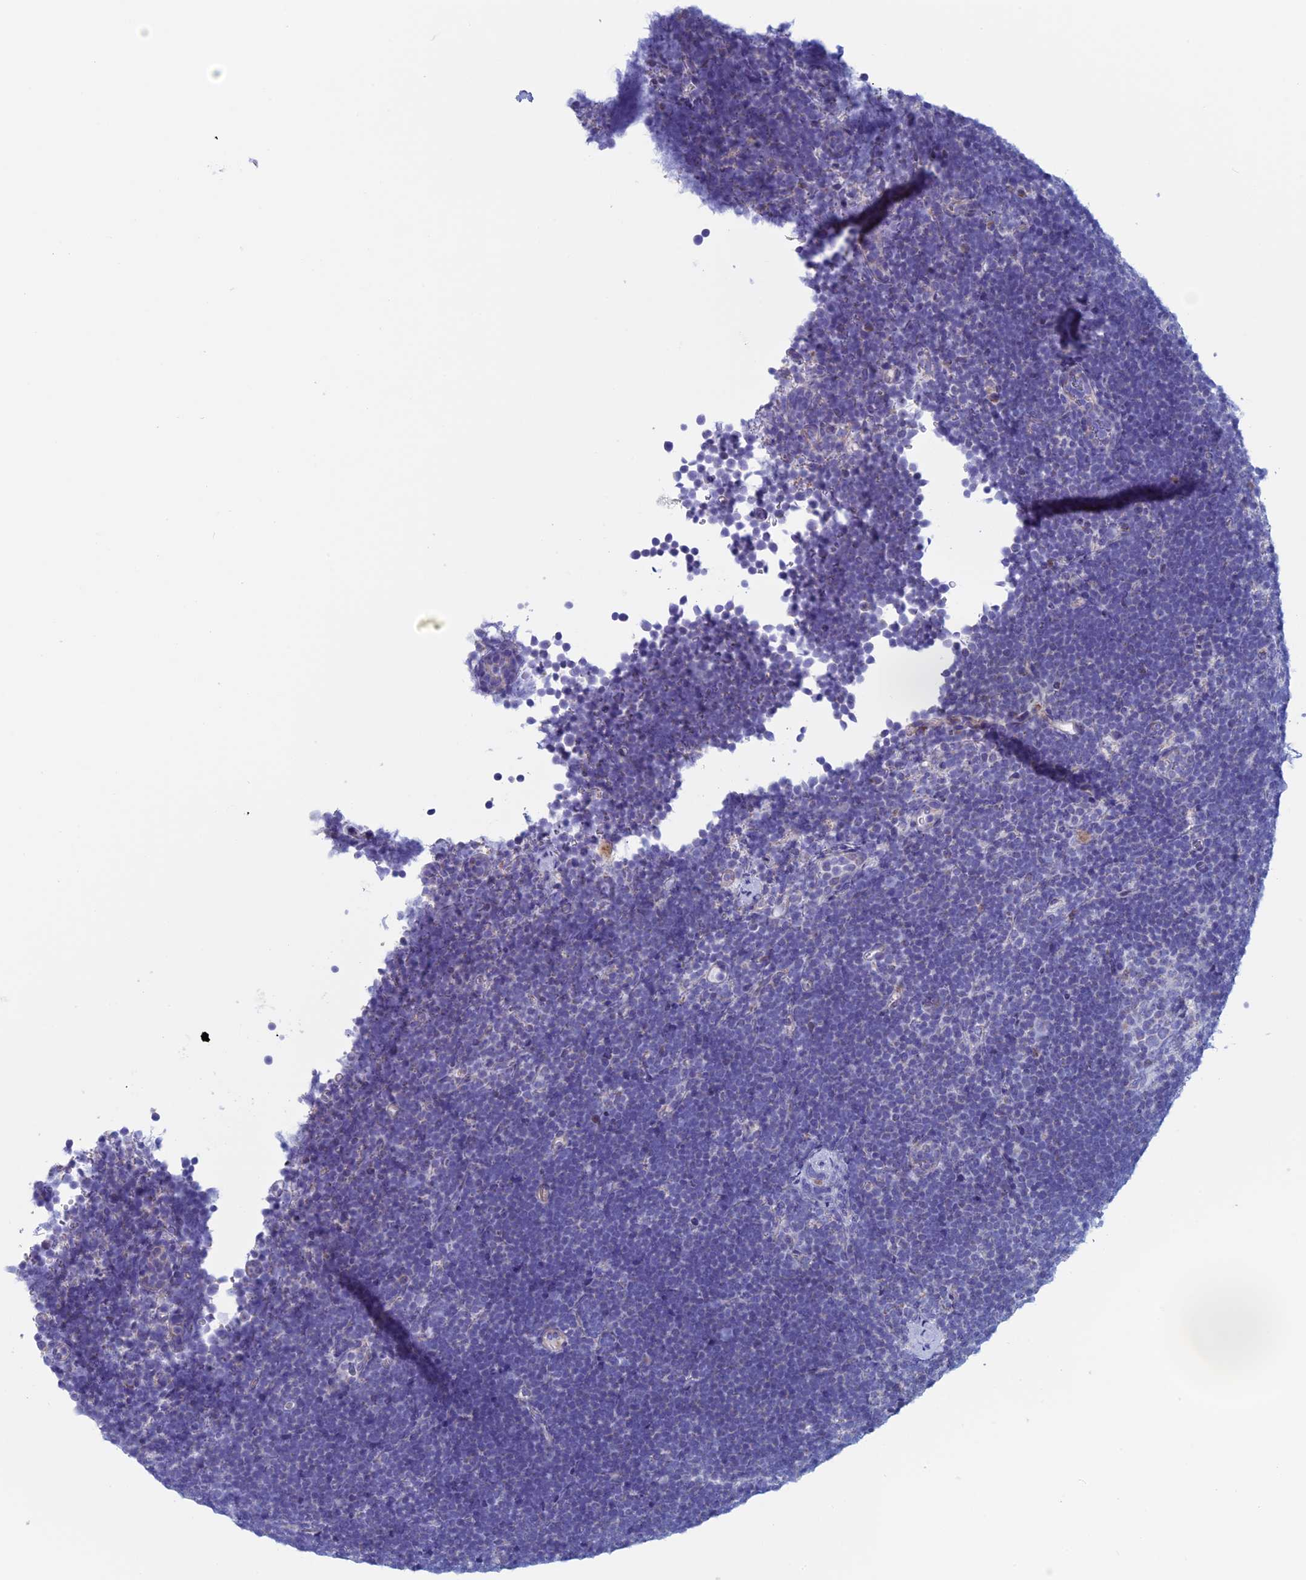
{"staining": {"intensity": "negative", "quantity": "none", "location": "none"}, "tissue": "lymphoma", "cell_type": "Tumor cells", "image_type": "cancer", "snomed": [{"axis": "morphology", "description": "Malignant lymphoma, non-Hodgkin's type, High grade"}, {"axis": "topography", "description": "Lymph node"}], "caption": "Immunohistochemical staining of lymphoma reveals no significant expression in tumor cells.", "gene": "NDUFB9", "patient": {"sex": "male", "age": 13}}